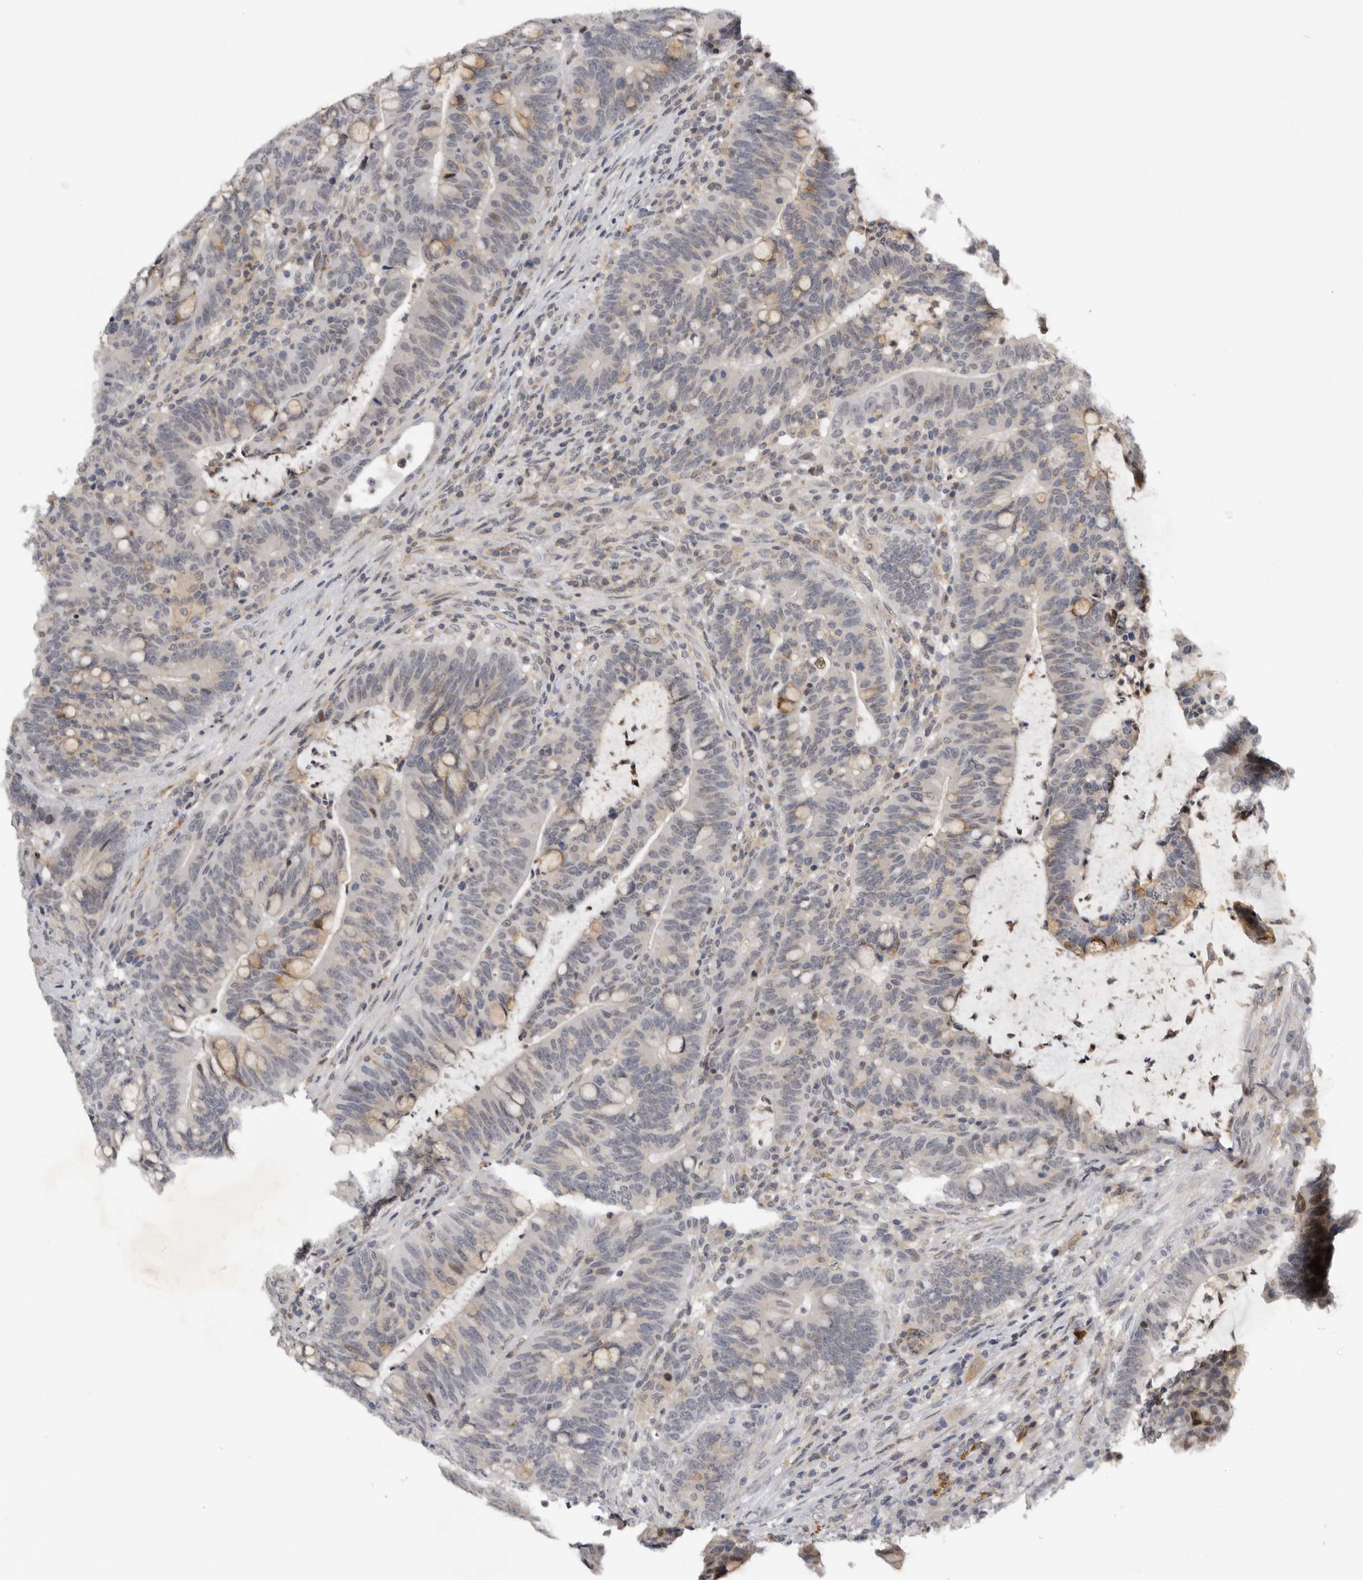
{"staining": {"intensity": "weak", "quantity": "<25%", "location": "cytoplasmic/membranous"}, "tissue": "colorectal cancer", "cell_type": "Tumor cells", "image_type": "cancer", "snomed": [{"axis": "morphology", "description": "Adenocarcinoma, NOS"}, {"axis": "topography", "description": "Colon"}], "caption": "Image shows no significant protein expression in tumor cells of colorectal cancer.", "gene": "KIF2B", "patient": {"sex": "female", "age": 66}}